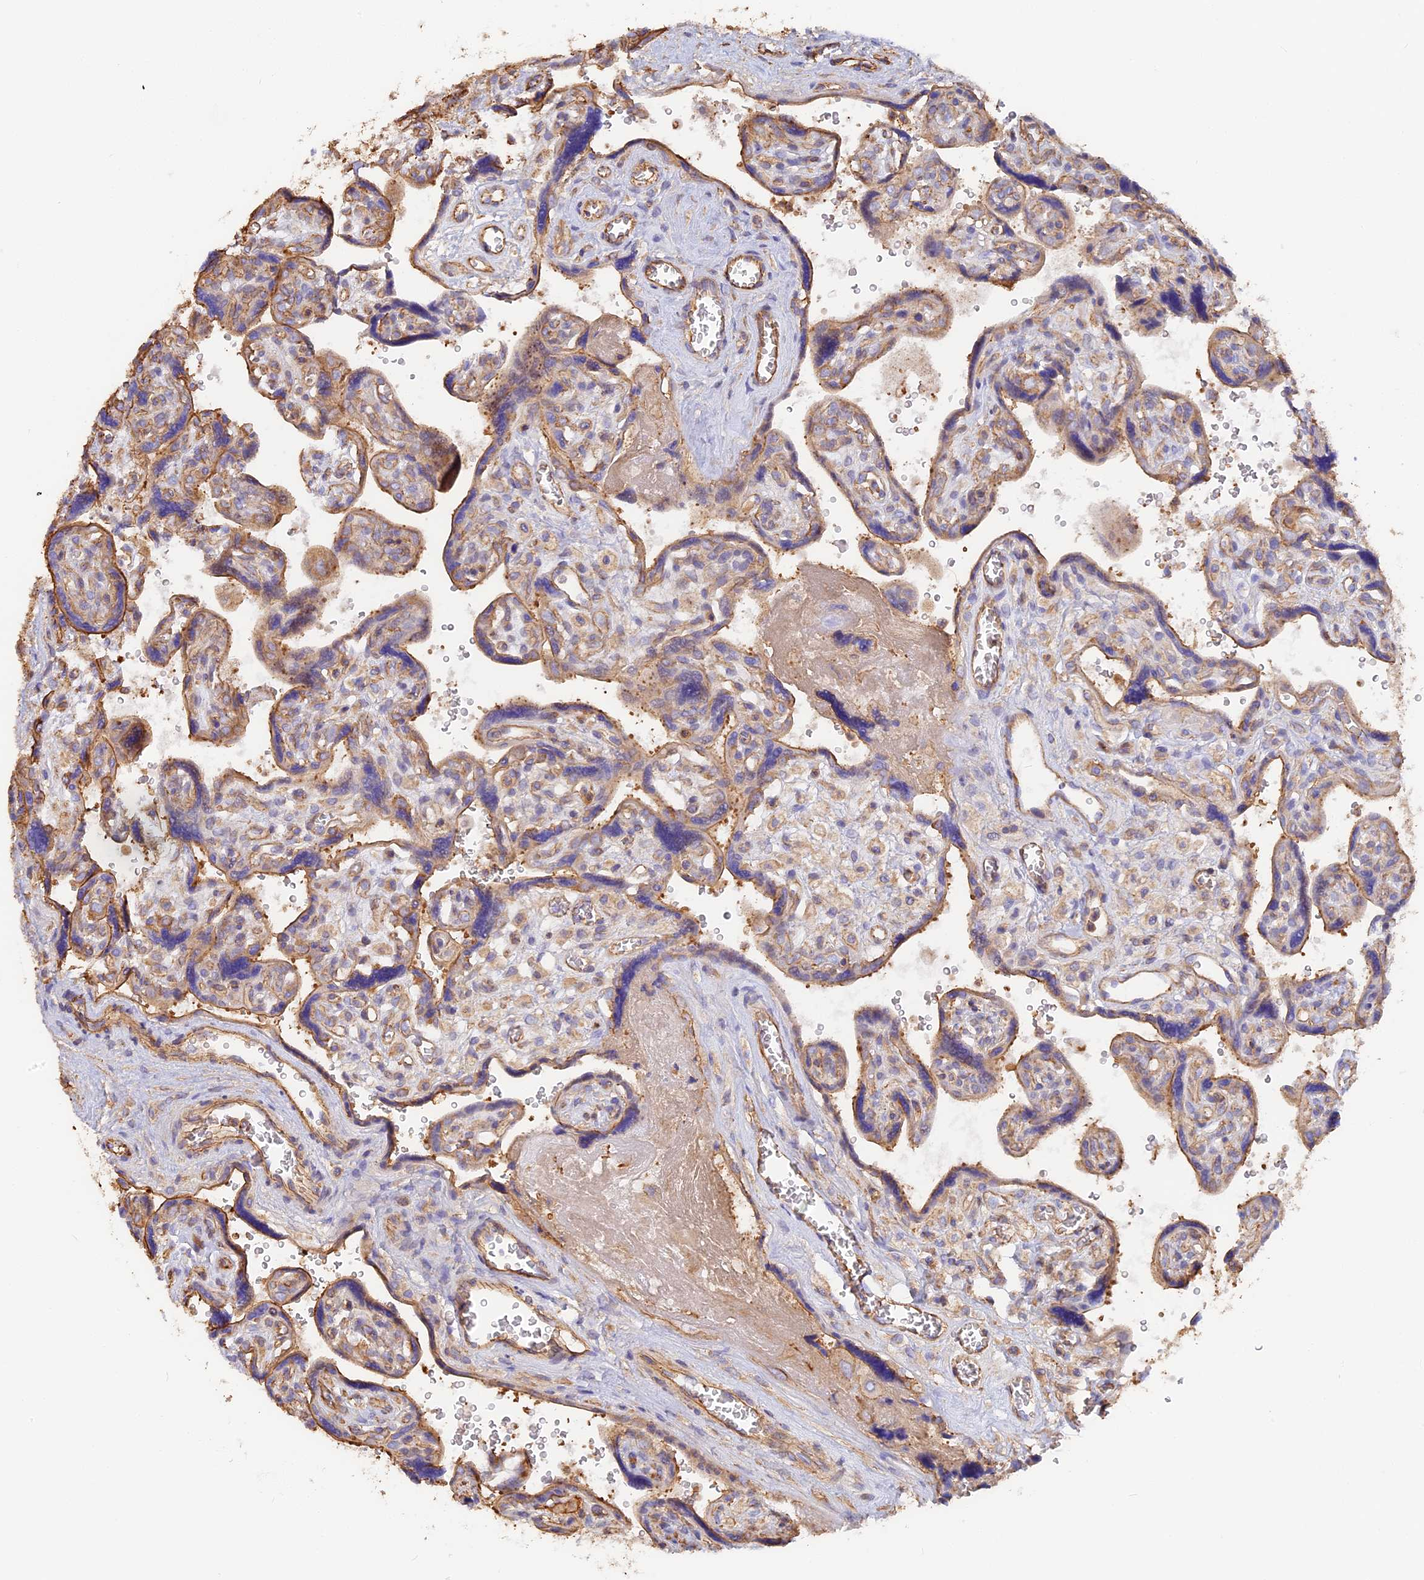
{"staining": {"intensity": "moderate", "quantity": ">75%", "location": "cytoplasmic/membranous"}, "tissue": "placenta", "cell_type": "Trophoblastic cells", "image_type": "normal", "snomed": [{"axis": "morphology", "description": "Normal tissue, NOS"}, {"axis": "topography", "description": "Placenta"}], "caption": "Approximately >75% of trophoblastic cells in unremarkable human placenta display moderate cytoplasmic/membranous protein expression as visualized by brown immunohistochemical staining.", "gene": "VPS18", "patient": {"sex": "female", "age": 39}}